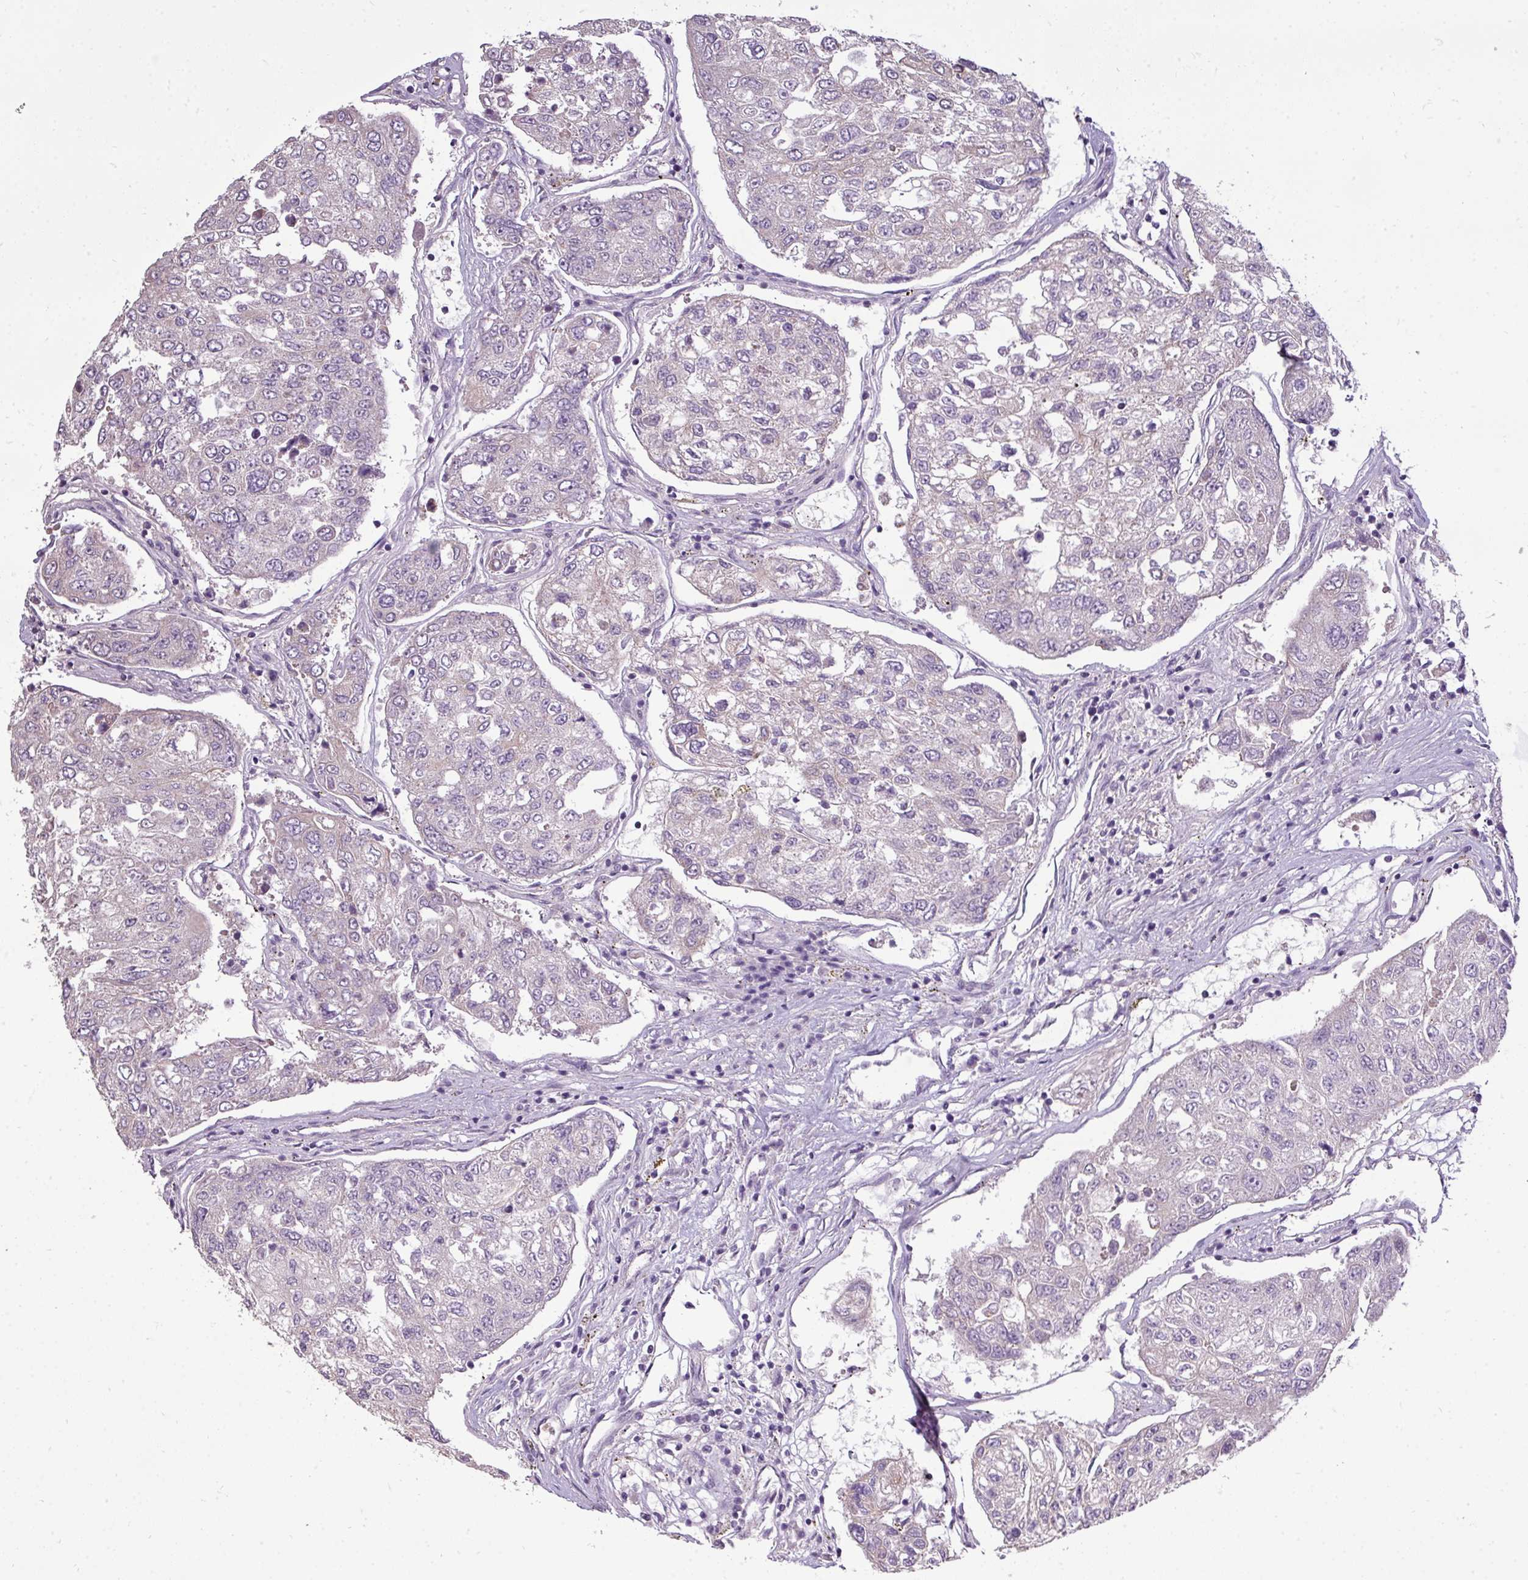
{"staining": {"intensity": "negative", "quantity": "none", "location": "none"}, "tissue": "urothelial cancer", "cell_type": "Tumor cells", "image_type": "cancer", "snomed": [{"axis": "morphology", "description": "Urothelial carcinoma, High grade"}, {"axis": "topography", "description": "Lymph node"}, {"axis": "topography", "description": "Urinary bladder"}], "caption": "Protein analysis of high-grade urothelial carcinoma displays no significant expression in tumor cells.", "gene": "DNAAF9", "patient": {"sex": "male", "age": 51}}